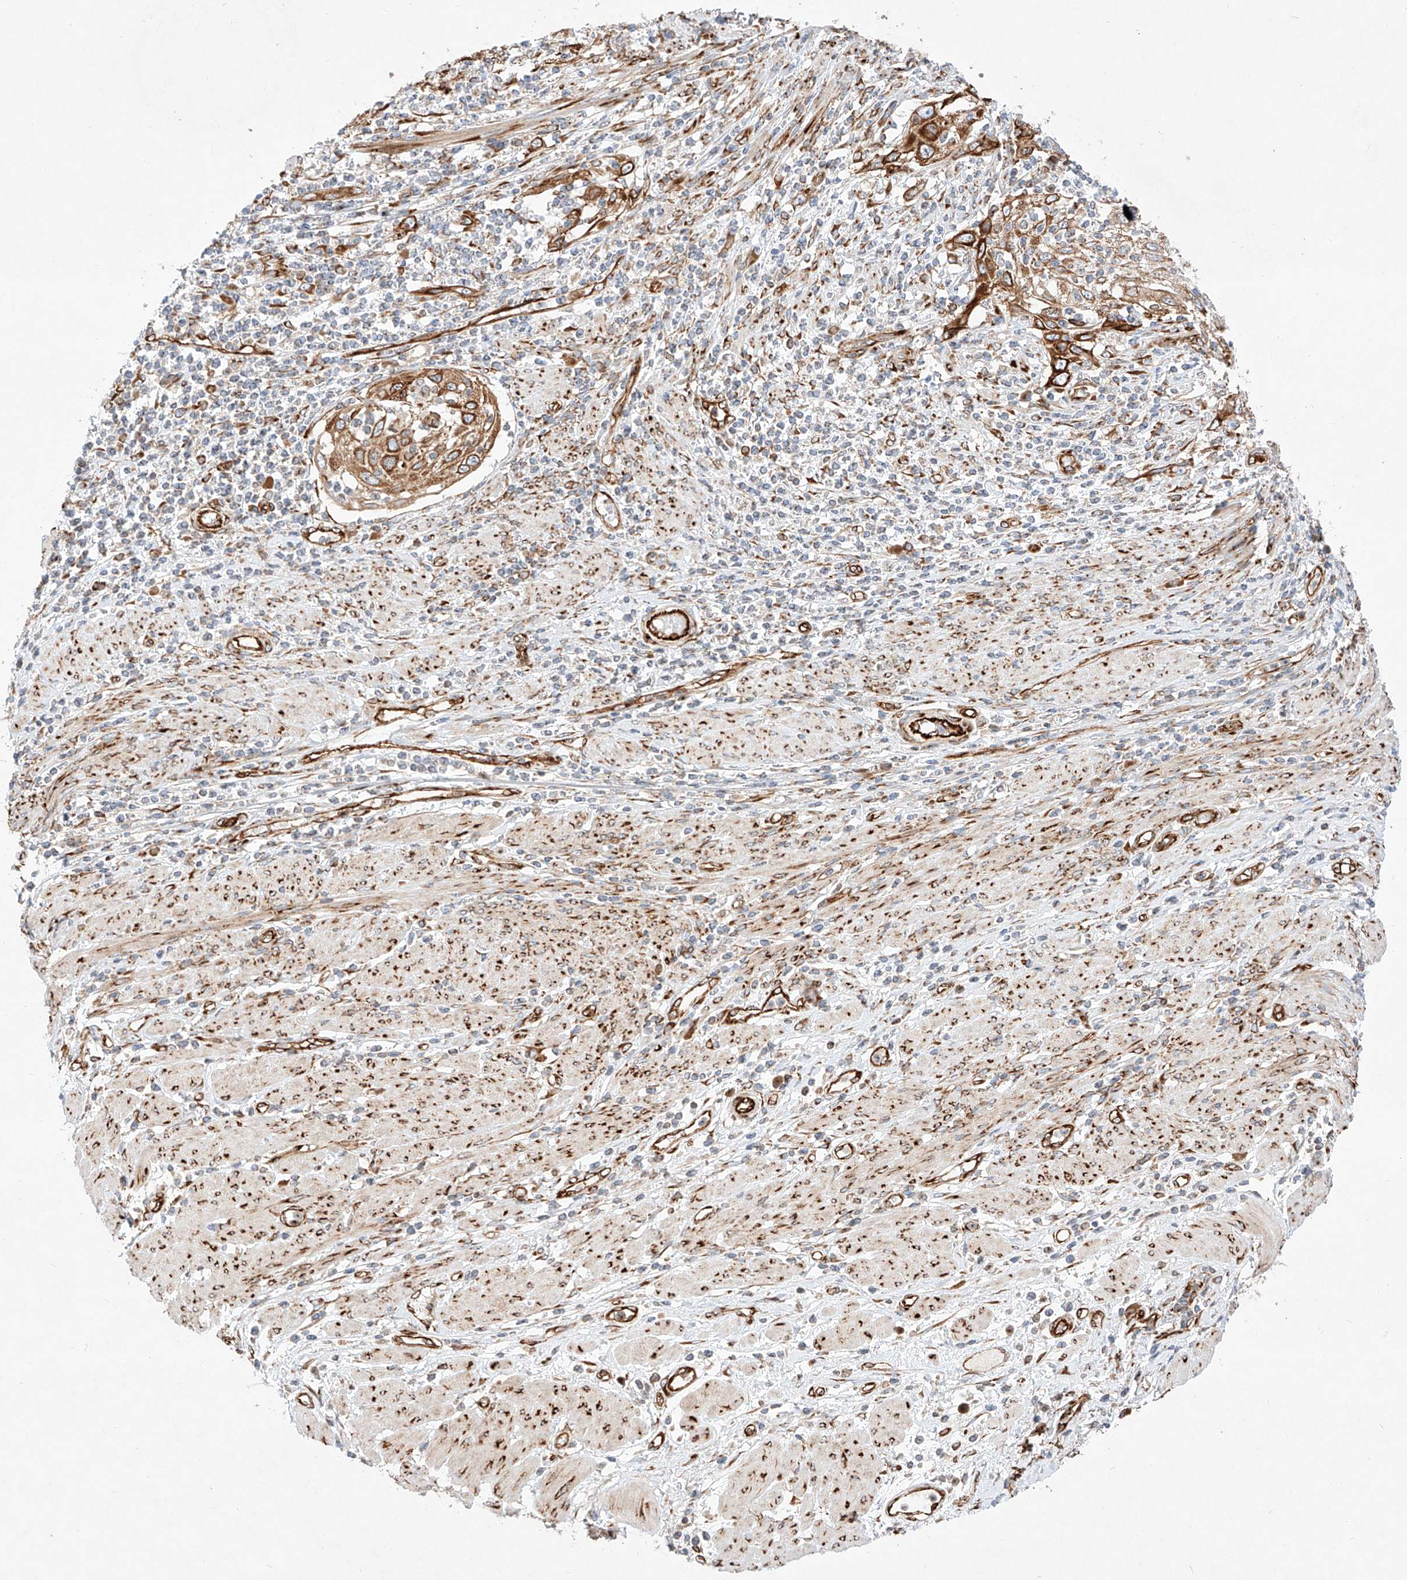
{"staining": {"intensity": "strong", "quantity": ">75%", "location": "cytoplasmic/membranous"}, "tissue": "cervical cancer", "cell_type": "Tumor cells", "image_type": "cancer", "snomed": [{"axis": "morphology", "description": "Squamous cell carcinoma, NOS"}, {"axis": "topography", "description": "Cervix"}], "caption": "Strong cytoplasmic/membranous expression for a protein is seen in about >75% of tumor cells of cervical cancer (squamous cell carcinoma) using IHC.", "gene": "CSGALNACT2", "patient": {"sex": "female", "age": 70}}